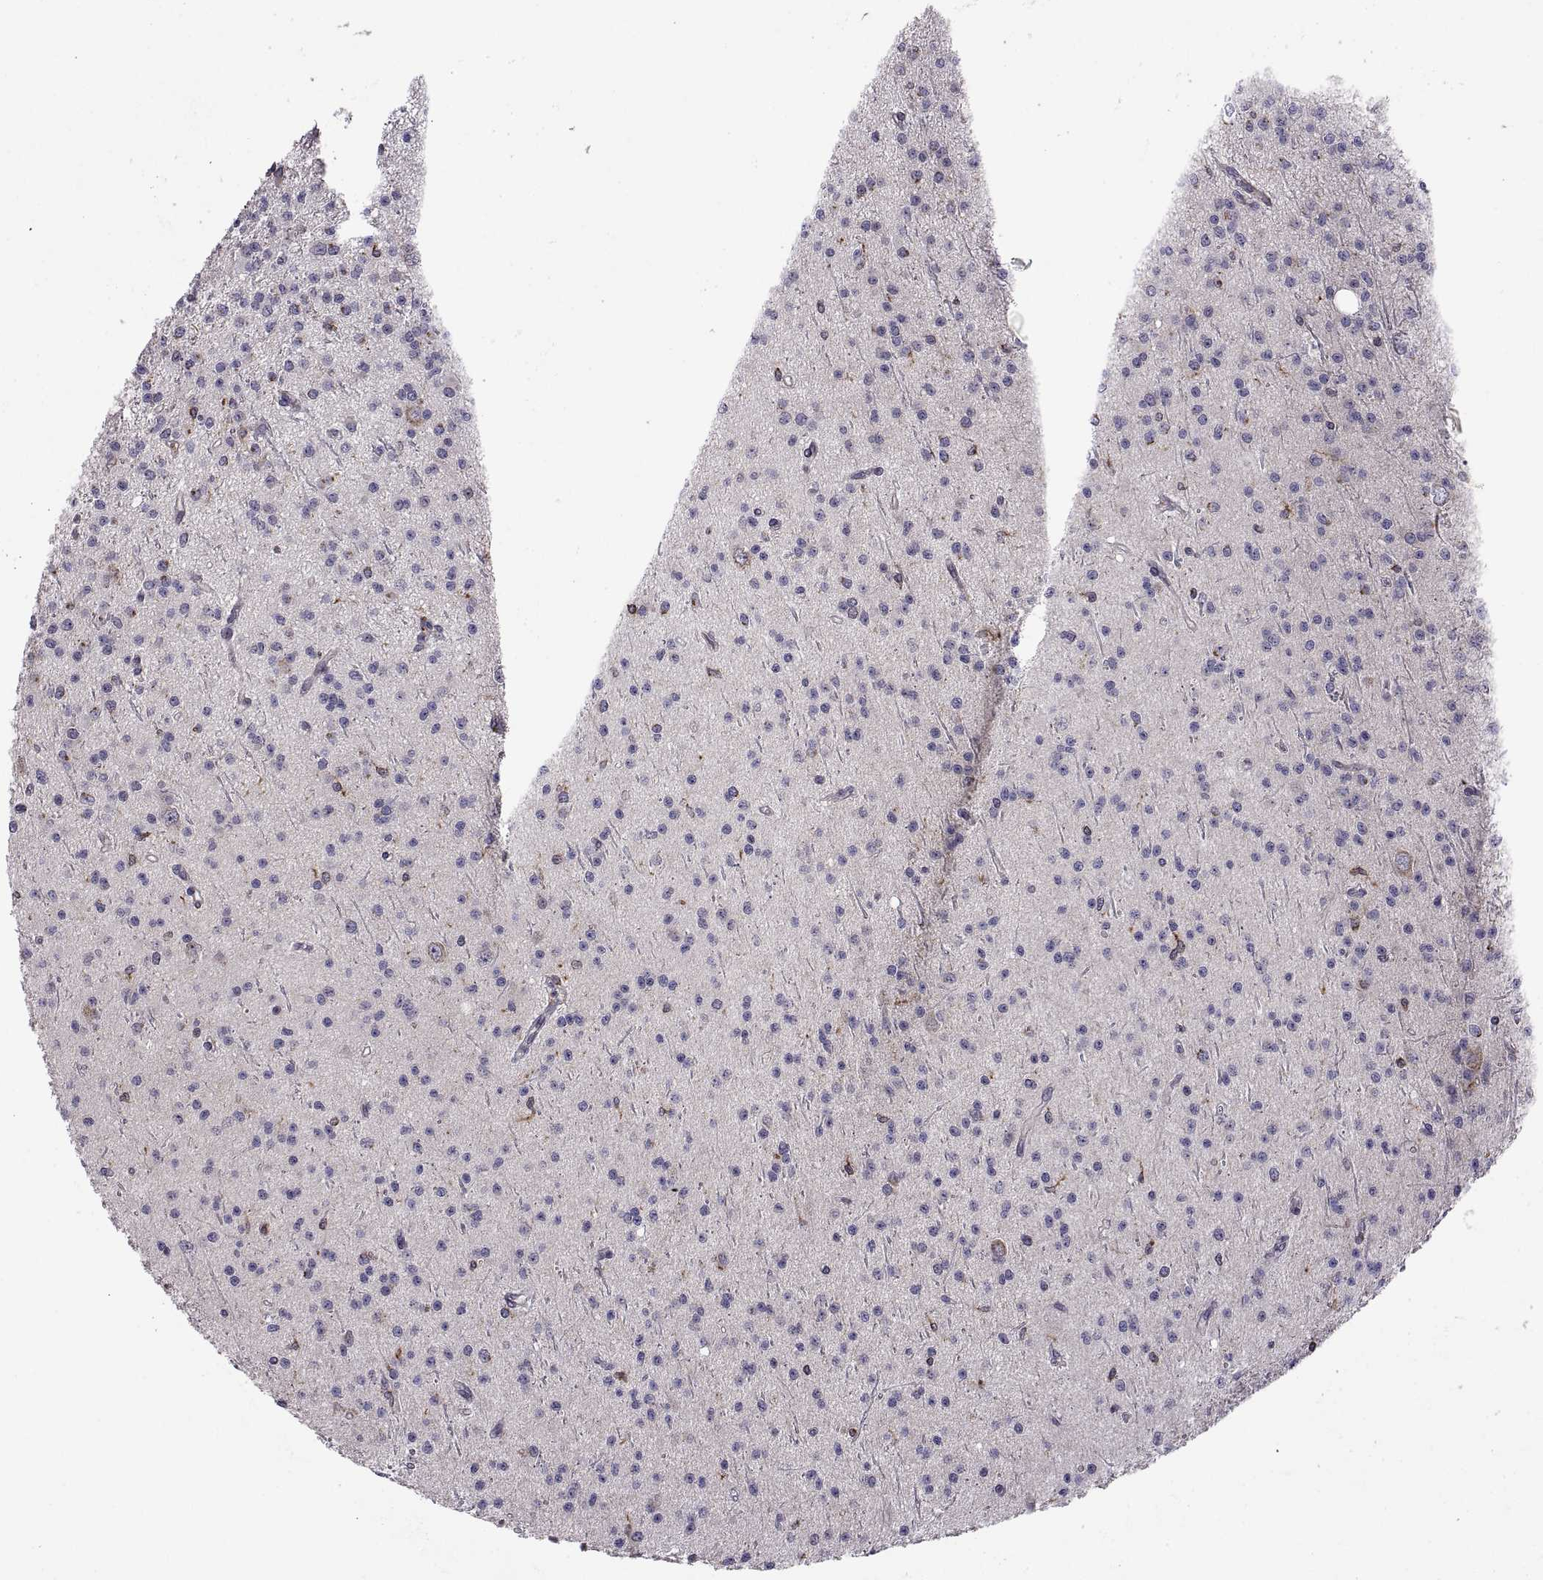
{"staining": {"intensity": "negative", "quantity": "none", "location": "none"}, "tissue": "glioma", "cell_type": "Tumor cells", "image_type": "cancer", "snomed": [{"axis": "morphology", "description": "Glioma, malignant, Low grade"}, {"axis": "topography", "description": "Brain"}], "caption": "Glioma was stained to show a protein in brown. There is no significant staining in tumor cells.", "gene": "ACAP1", "patient": {"sex": "male", "age": 27}}